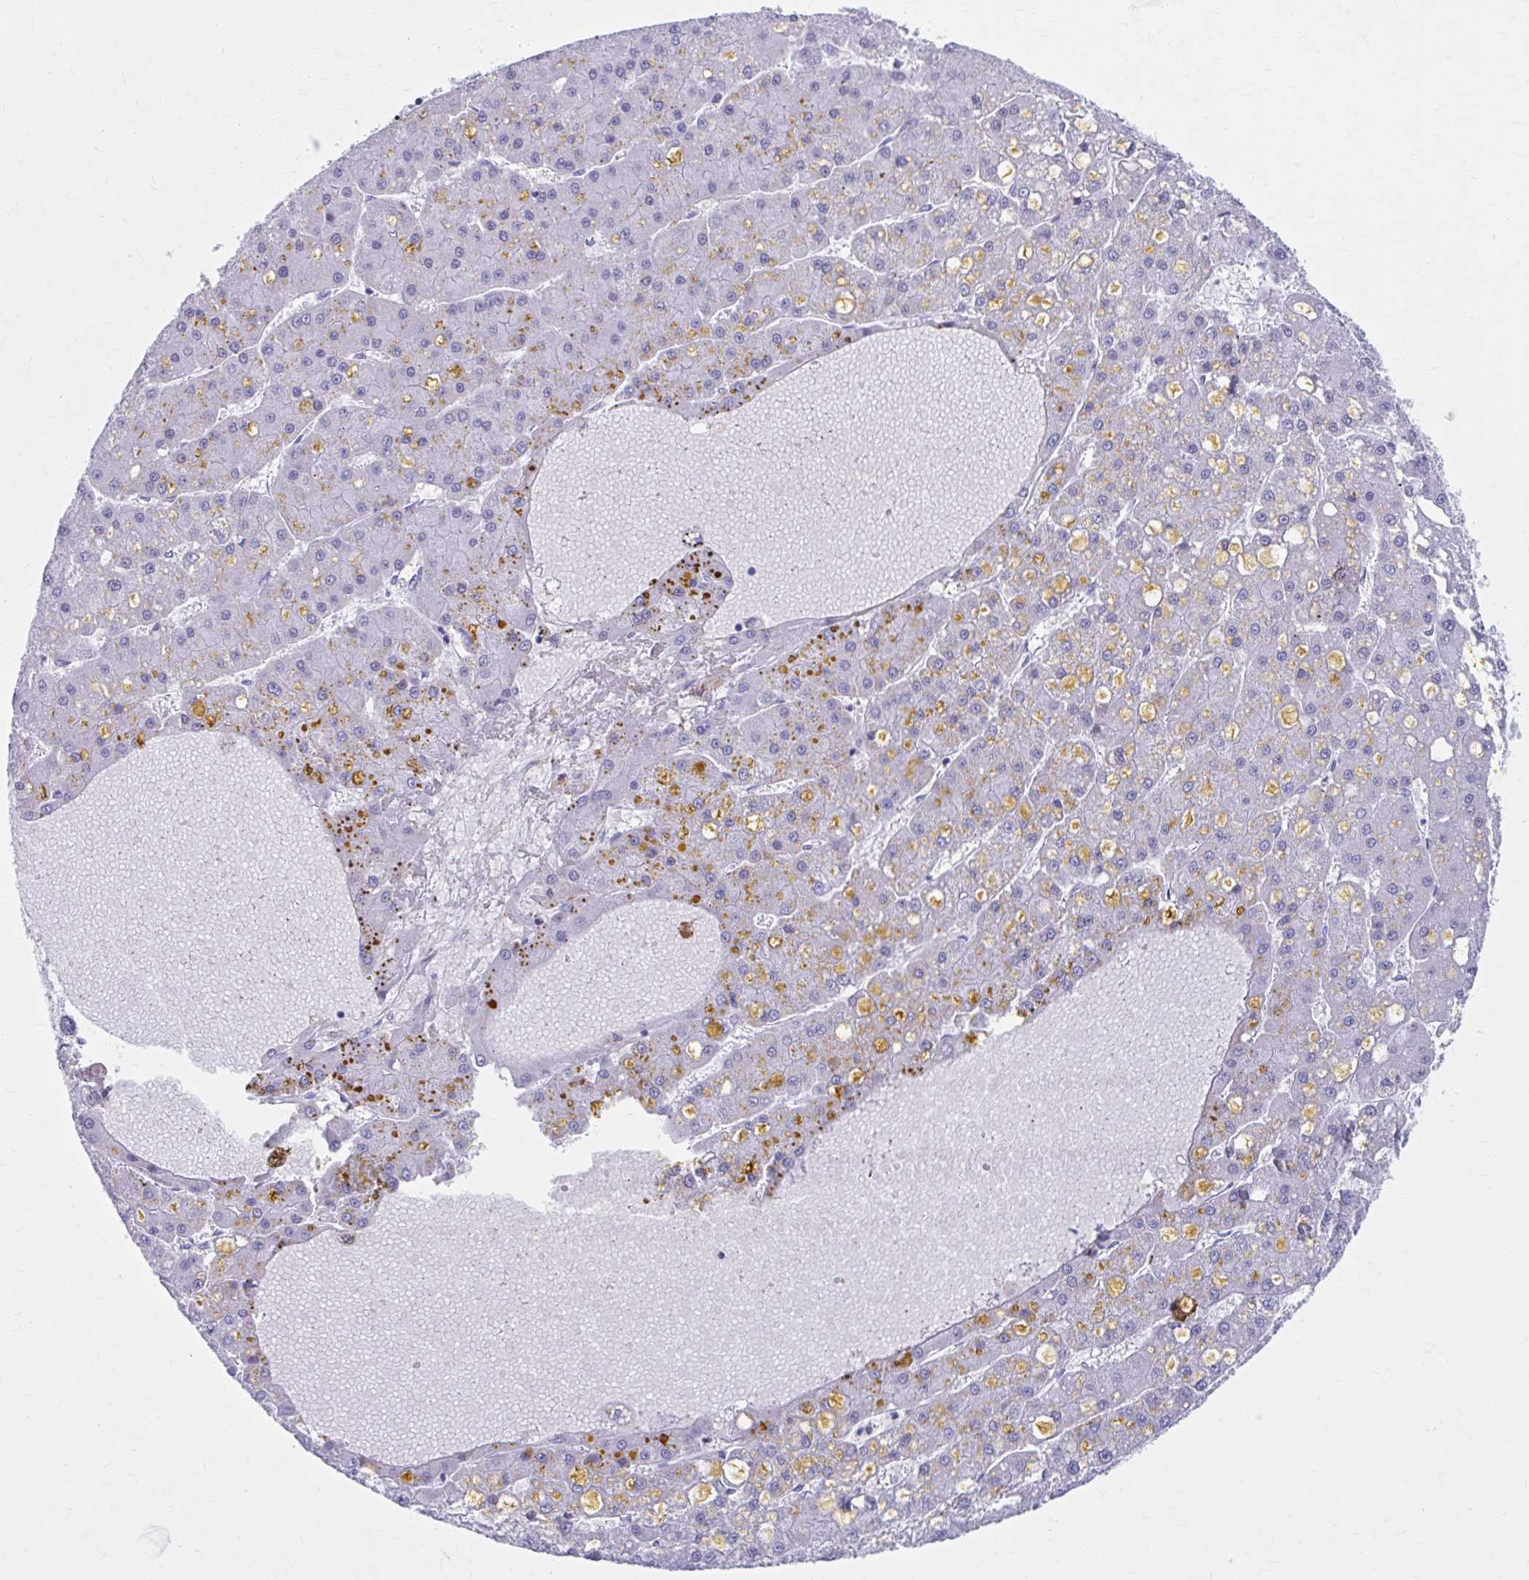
{"staining": {"intensity": "negative", "quantity": "none", "location": "none"}, "tissue": "liver cancer", "cell_type": "Tumor cells", "image_type": "cancer", "snomed": [{"axis": "morphology", "description": "Carcinoma, Hepatocellular, NOS"}, {"axis": "topography", "description": "Liver"}], "caption": "A high-resolution micrograph shows immunohistochemistry (IHC) staining of liver cancer (hepatocellular carcinoma), which exhibits no significant expression in tumor cells. (DAB (3,3'-diaminobenzidine) immunohistochemistry, high magnification).", "gene": "KCNE2", "patient": {"sex": "male", "age": 67}}